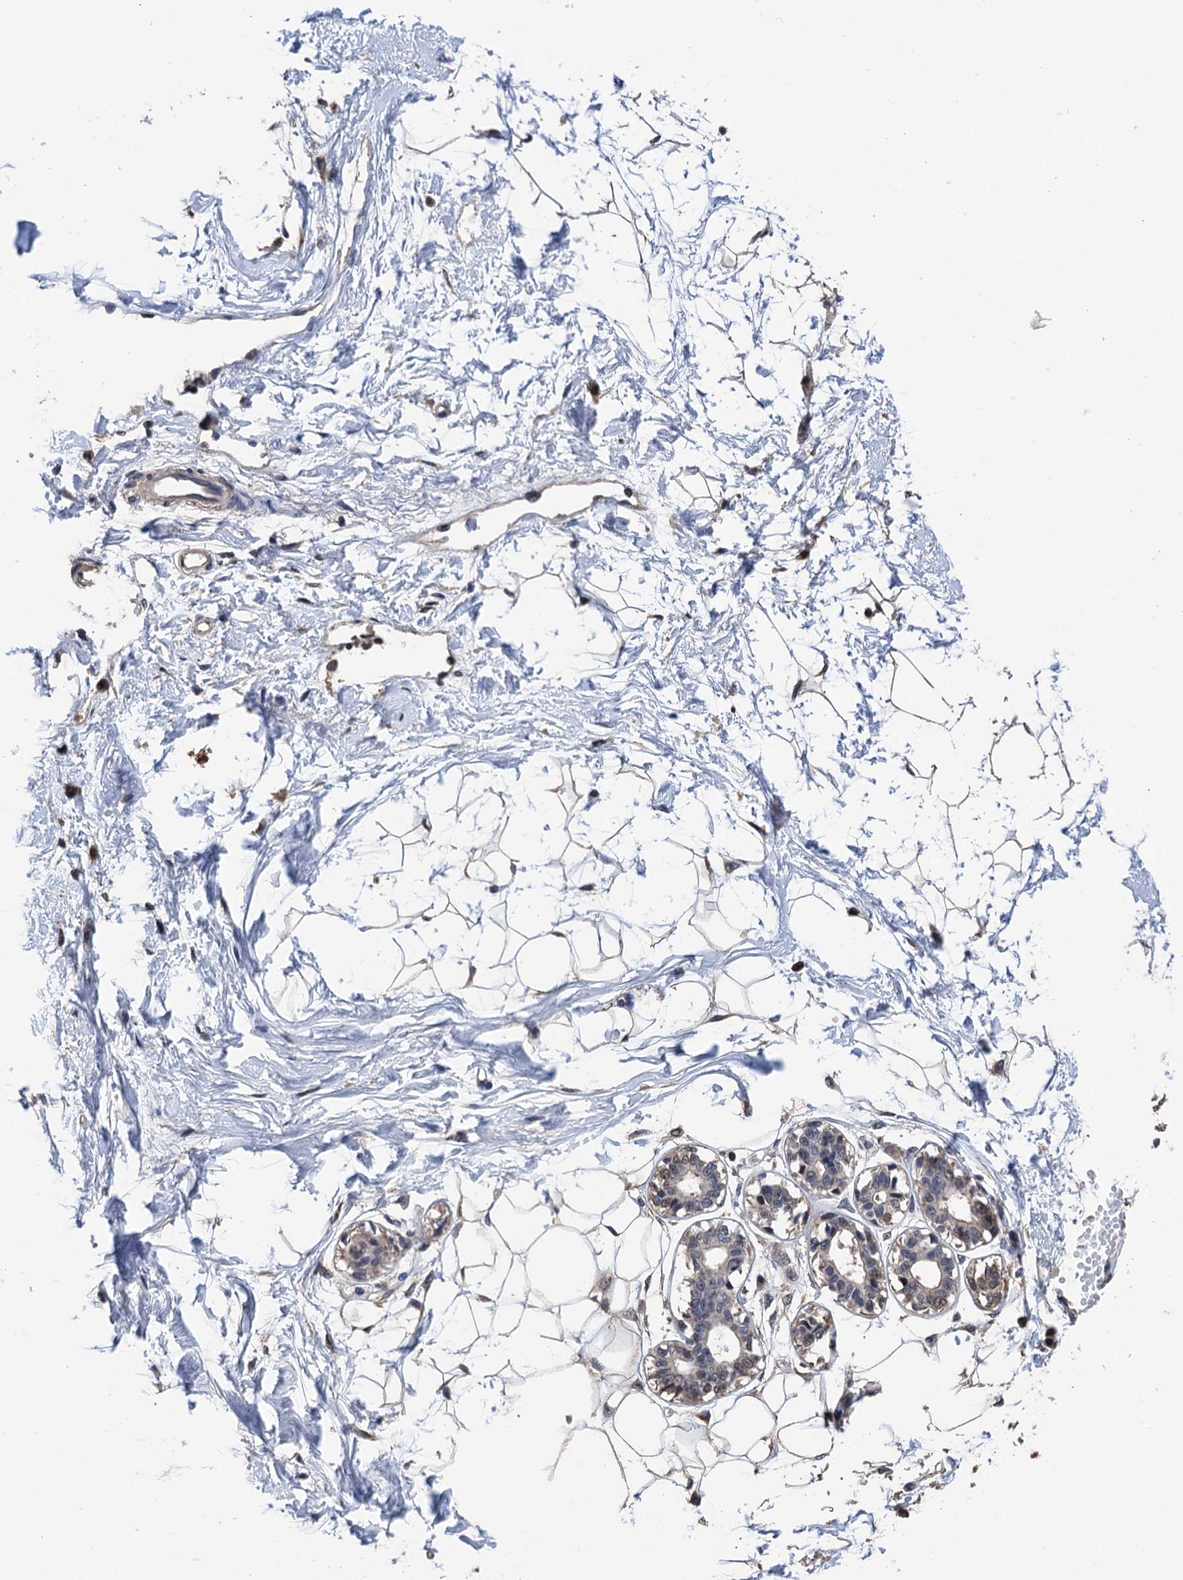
{"staining": {"intensity": "negative", "quantity": "none", "location": "none"}, "tissue": "breast", "cell_type": "Adipocytes", "image_type": "normal", "snomed": [{"axis": "morphology", "description": "Normal tissue, NOS"}, {"axis": "topography", "description": "Breast"}], "caption": "This is a image of IHC staining of benign breast, which shows no positivity in adipocytes. (DAB IHC visualized using brightfield microscopy, high magnification).", "gene": "ART5", "patient": {"sex": "female", "age": 45}}